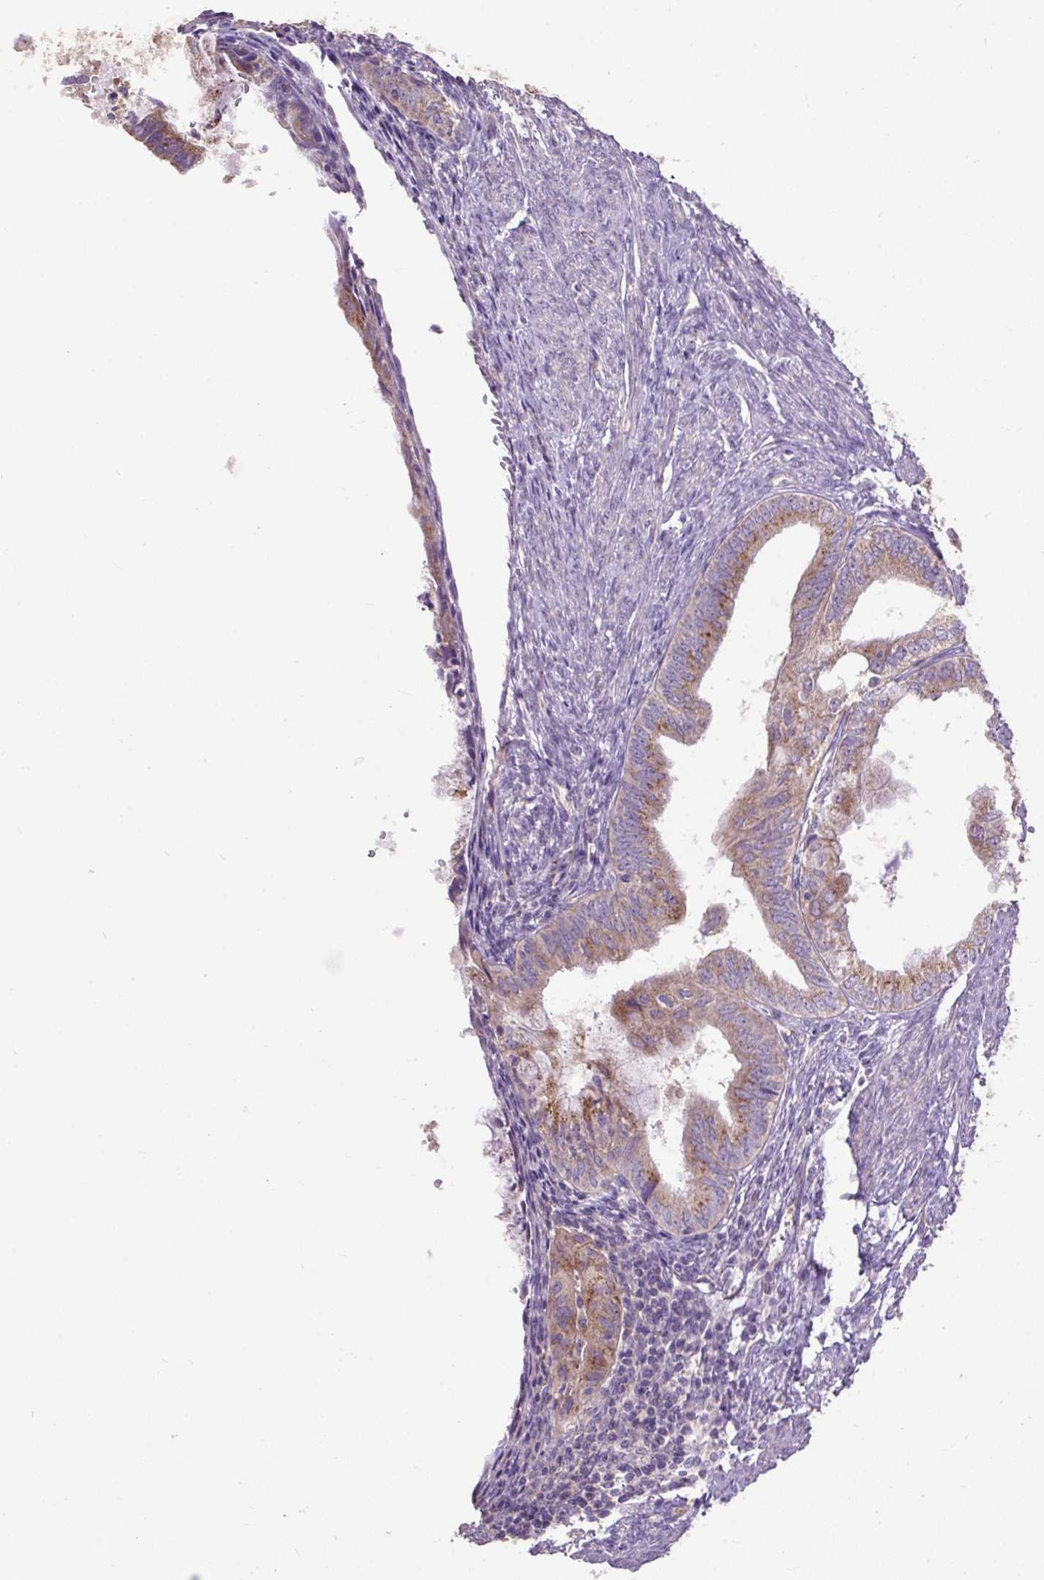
{"staining": {"intensity": "moderate", "quantity": ">75%", "location": "cytoplasmic/membranous"}, "tissue": "endometrial cancer", "cell_type": "Tumor cells", "image_type": "cancer", "snomed": [{"axis": "morphology", "description": "Adenocarcinoma, NOS"}, {"axis": "topography", "description": "Endometrium"}], "caption": "The image shows staining of endometrial cancer (adenocarcinoma), revealing moderate cytoplasmic/membranous protein expression (brown color) within tumor cells. Immunohistochemistry stains the protein of interest in brown and the nuclei are stained blue.", "gene": "ABR", "patient": {"sex": "female", "age": 86}}